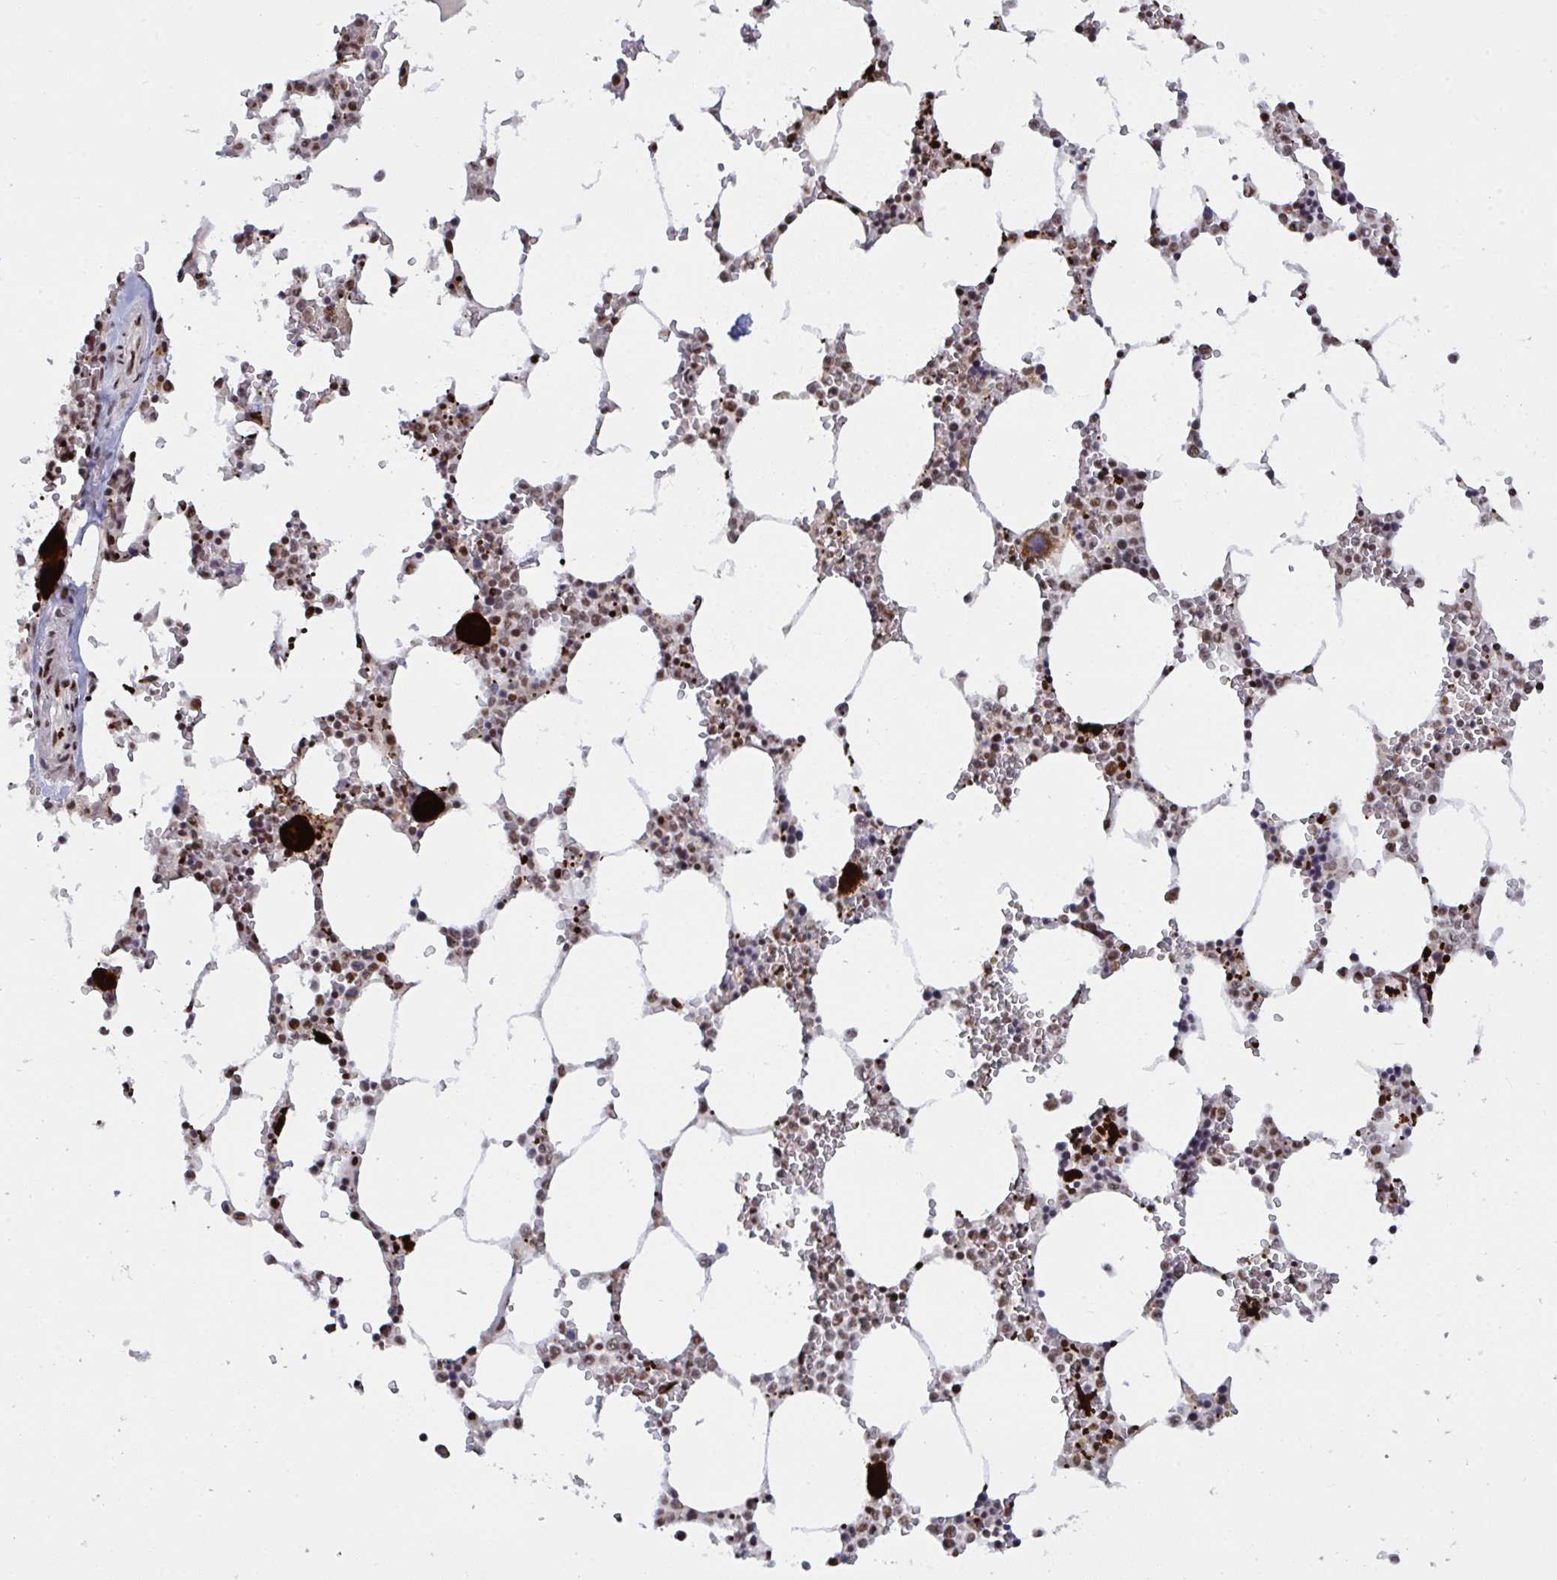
{"staining": {"intensity": "strong", "quantity": ">75%", "location": "cytoplasmic/membranous,nuclear"}, "tissue": "bone marrow", "cell_type": "Hematopoietic cells", "image_type": "normal", "snomed": [{"axis": "morphology", "description": "Normal tissue, NOS"}, {"axis": "topography", "description": "Bone marrow"}], "caption": "Protein expression analysis of unremarkable bone marrow displays strong cytoplasmic/membranous,nuclear expression in about >75% of hematopoietic cells.", "gene": "ZNF607", "patient": {"sex": "male", "age": 64}}